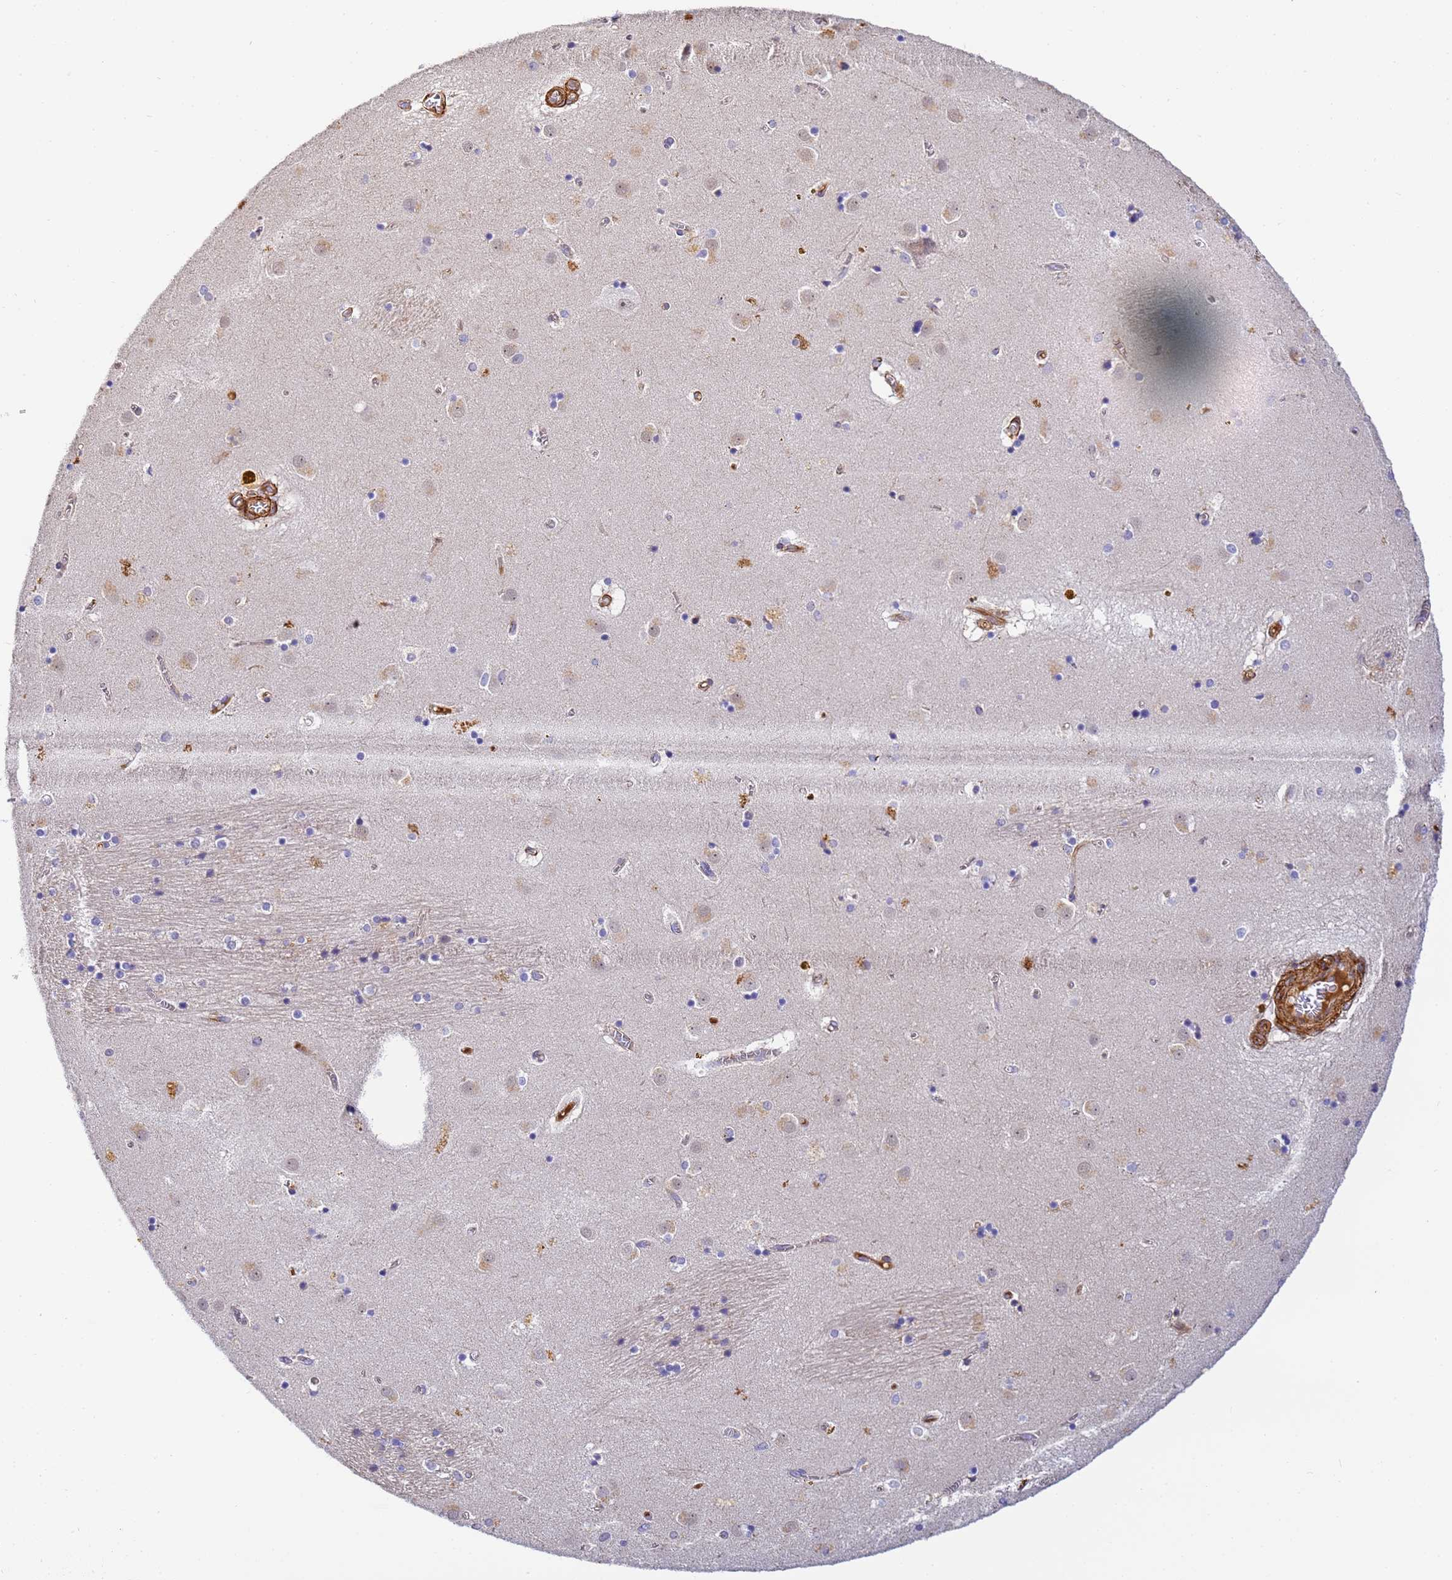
{"staining": {"intensity": "negative", "quantity": "none", "location": "none"}, "tissue": "caudate", "cell_type": "Glial cells", "image_type": "normal", "snomed": [{"axis": "morphology", "description": "Normal tissue, NOS"}, {"axis": "topography", "description": "Lateral ventricle wall"}], "caption": "Immunohistochemistry (IHC) micrograph of benign human caudate stained for a protein (brown), which exhibits no positivity in glial cells.", "gene": "CFHR1", "patient": {"sex": "male", "age": 70}}